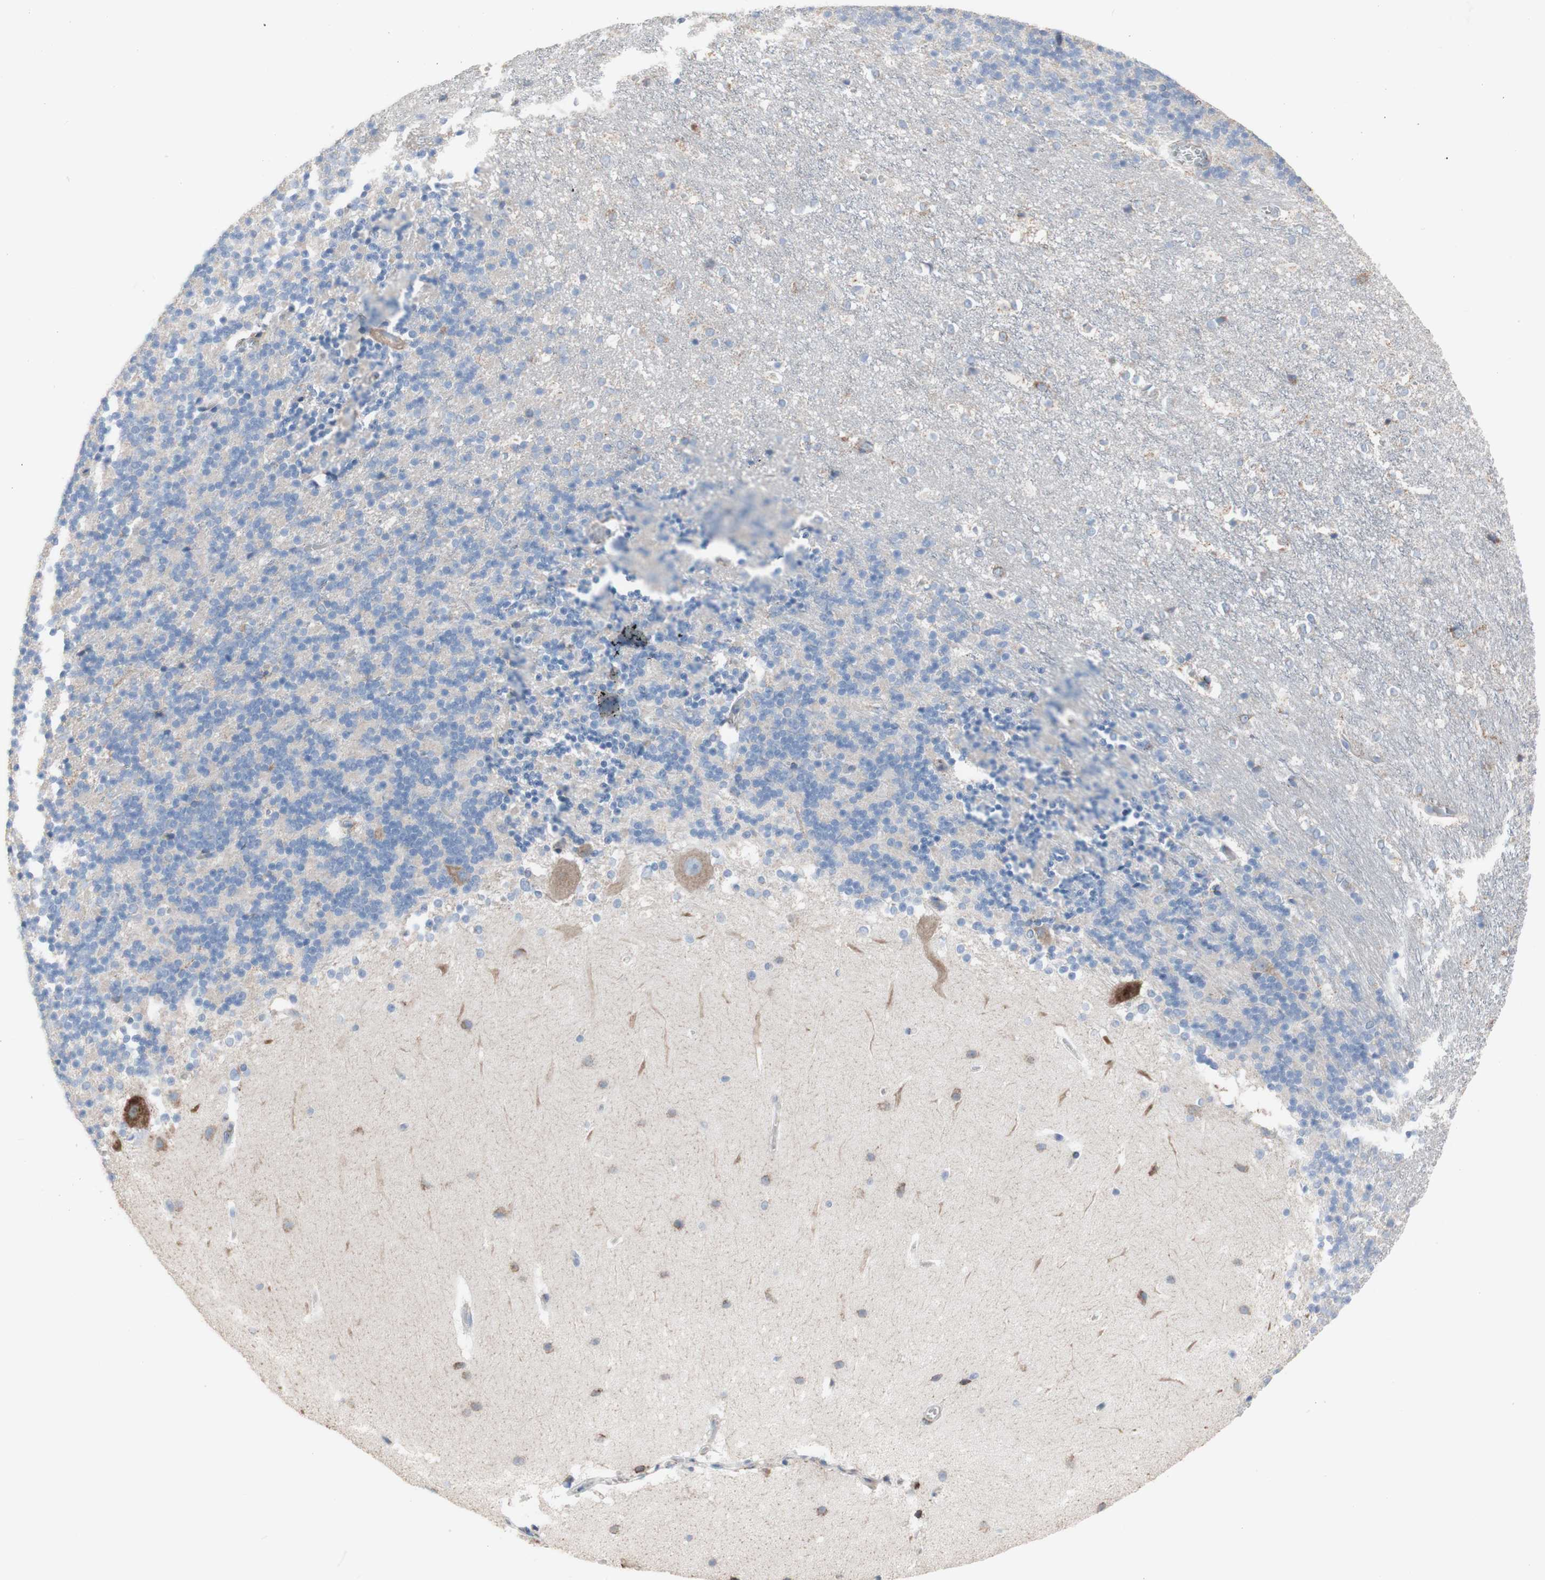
{"staining": {"intensity": "moderate", "quantity": "<25%", "location": "cytoplasmic/membranous"}, "tissue": "cerebellum", "cell_type": "Cells in granular layer", "image_type": "normal", "snomed": [{"axis": "morphology", "description": "Normal tissue, NOS"}, {"axis": "topography", "description": "Cerebellum"}], "caption": "Immunohistochemical staining of normal cerebellum shows <25% levels of moderate cytoplasmic/membranous protein expression in approximately <25% of cells in granular layer. The staining is performed using DAB (3,3'-diaminobenzidine) brown chromogen to label protein expression. The nuclei are counter-stained blue using hematoxylin.", "gene": "AGPAT5", "patient": {"sex": "female", "age": 19}}